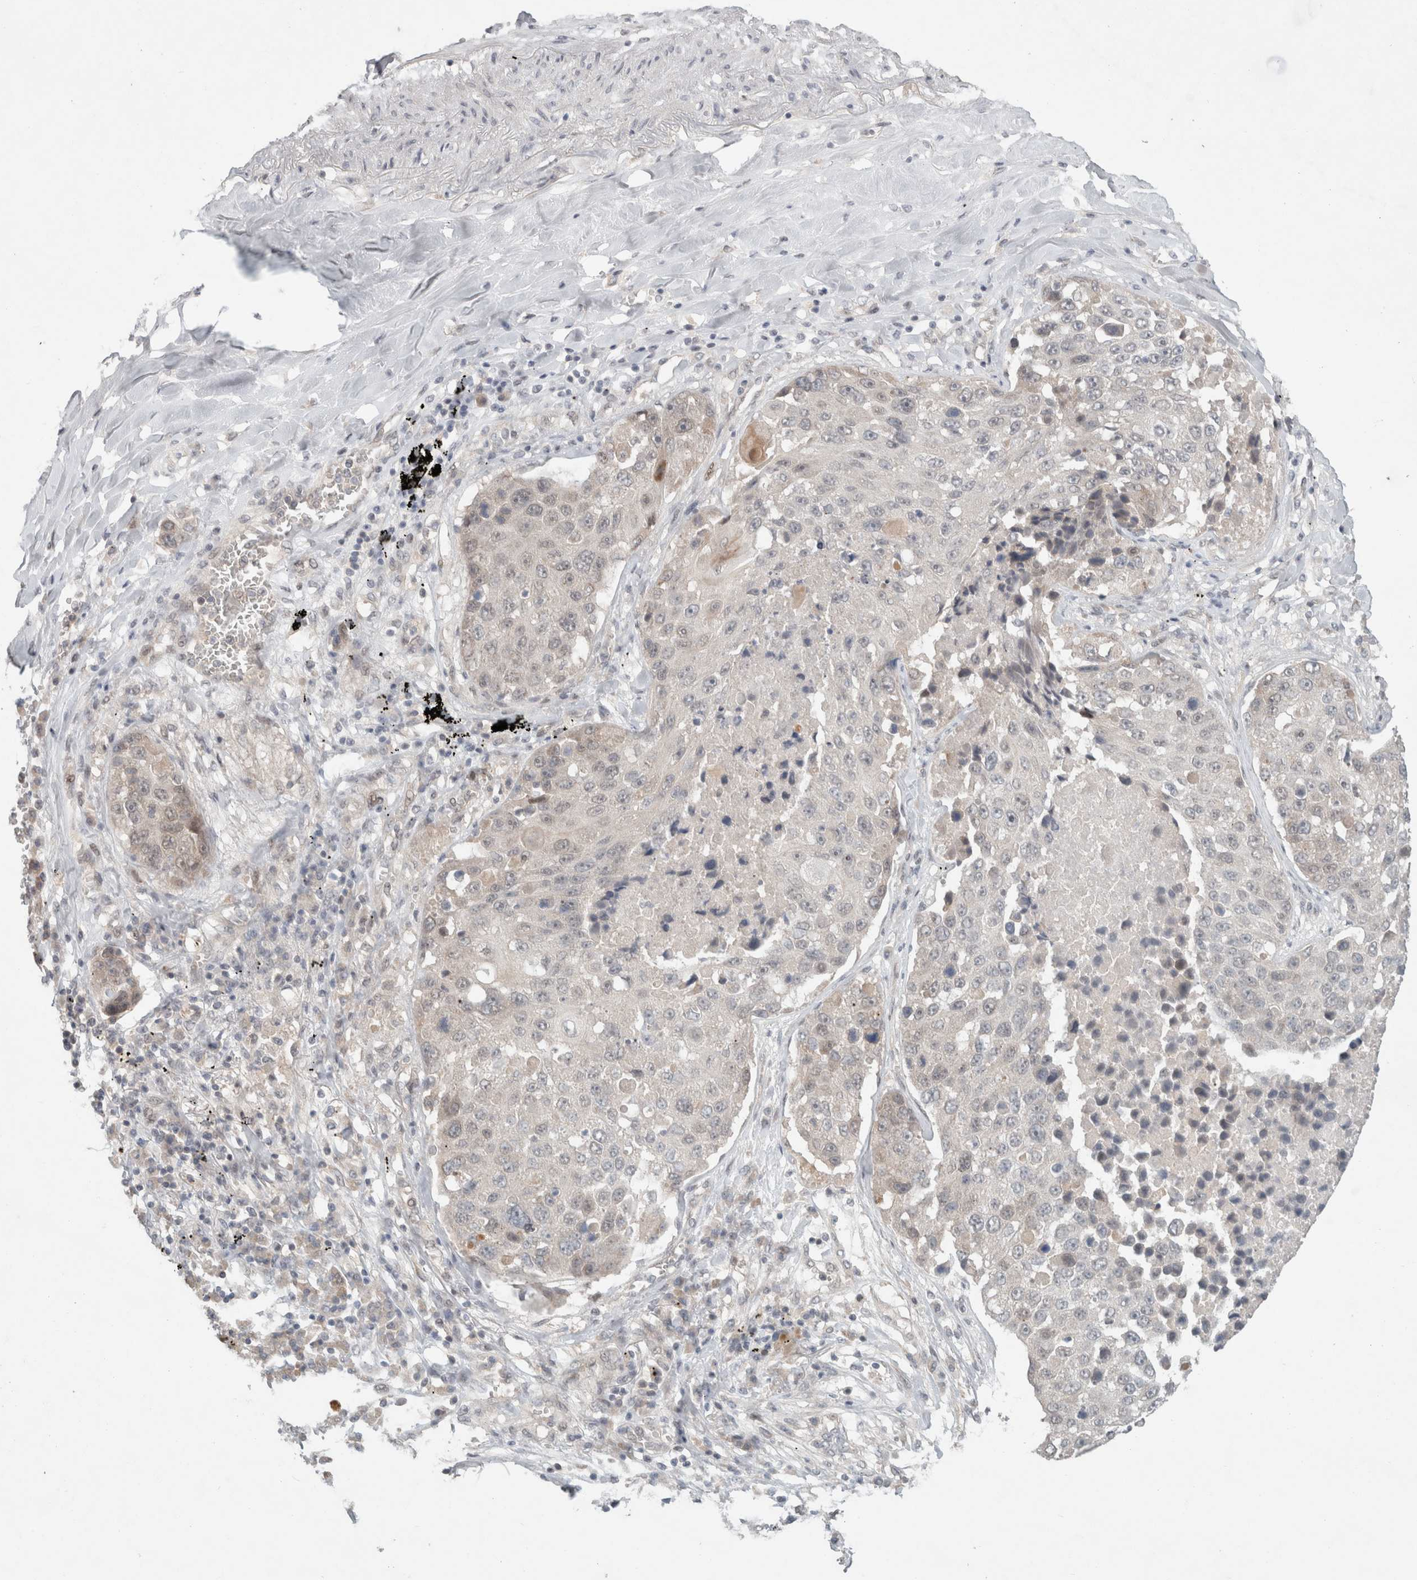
{"staining": {"intensity": "negative", "quantity": "none", "location": "none"}, "tissue": "lung cancer", "cell_type": "Tumor cells", "image_type": "cancer", "snomed": [{"axis": "morphology", "description": "Squamous cell carcinoma, NOS"}, {"axis": "topography", "description": "Lung"}], "caption": "Tumor cells show no significant expression in lung squamous cell carcinoma.", "gene": "RASAL2", "patient": {"sex": "male", "age": 61}}